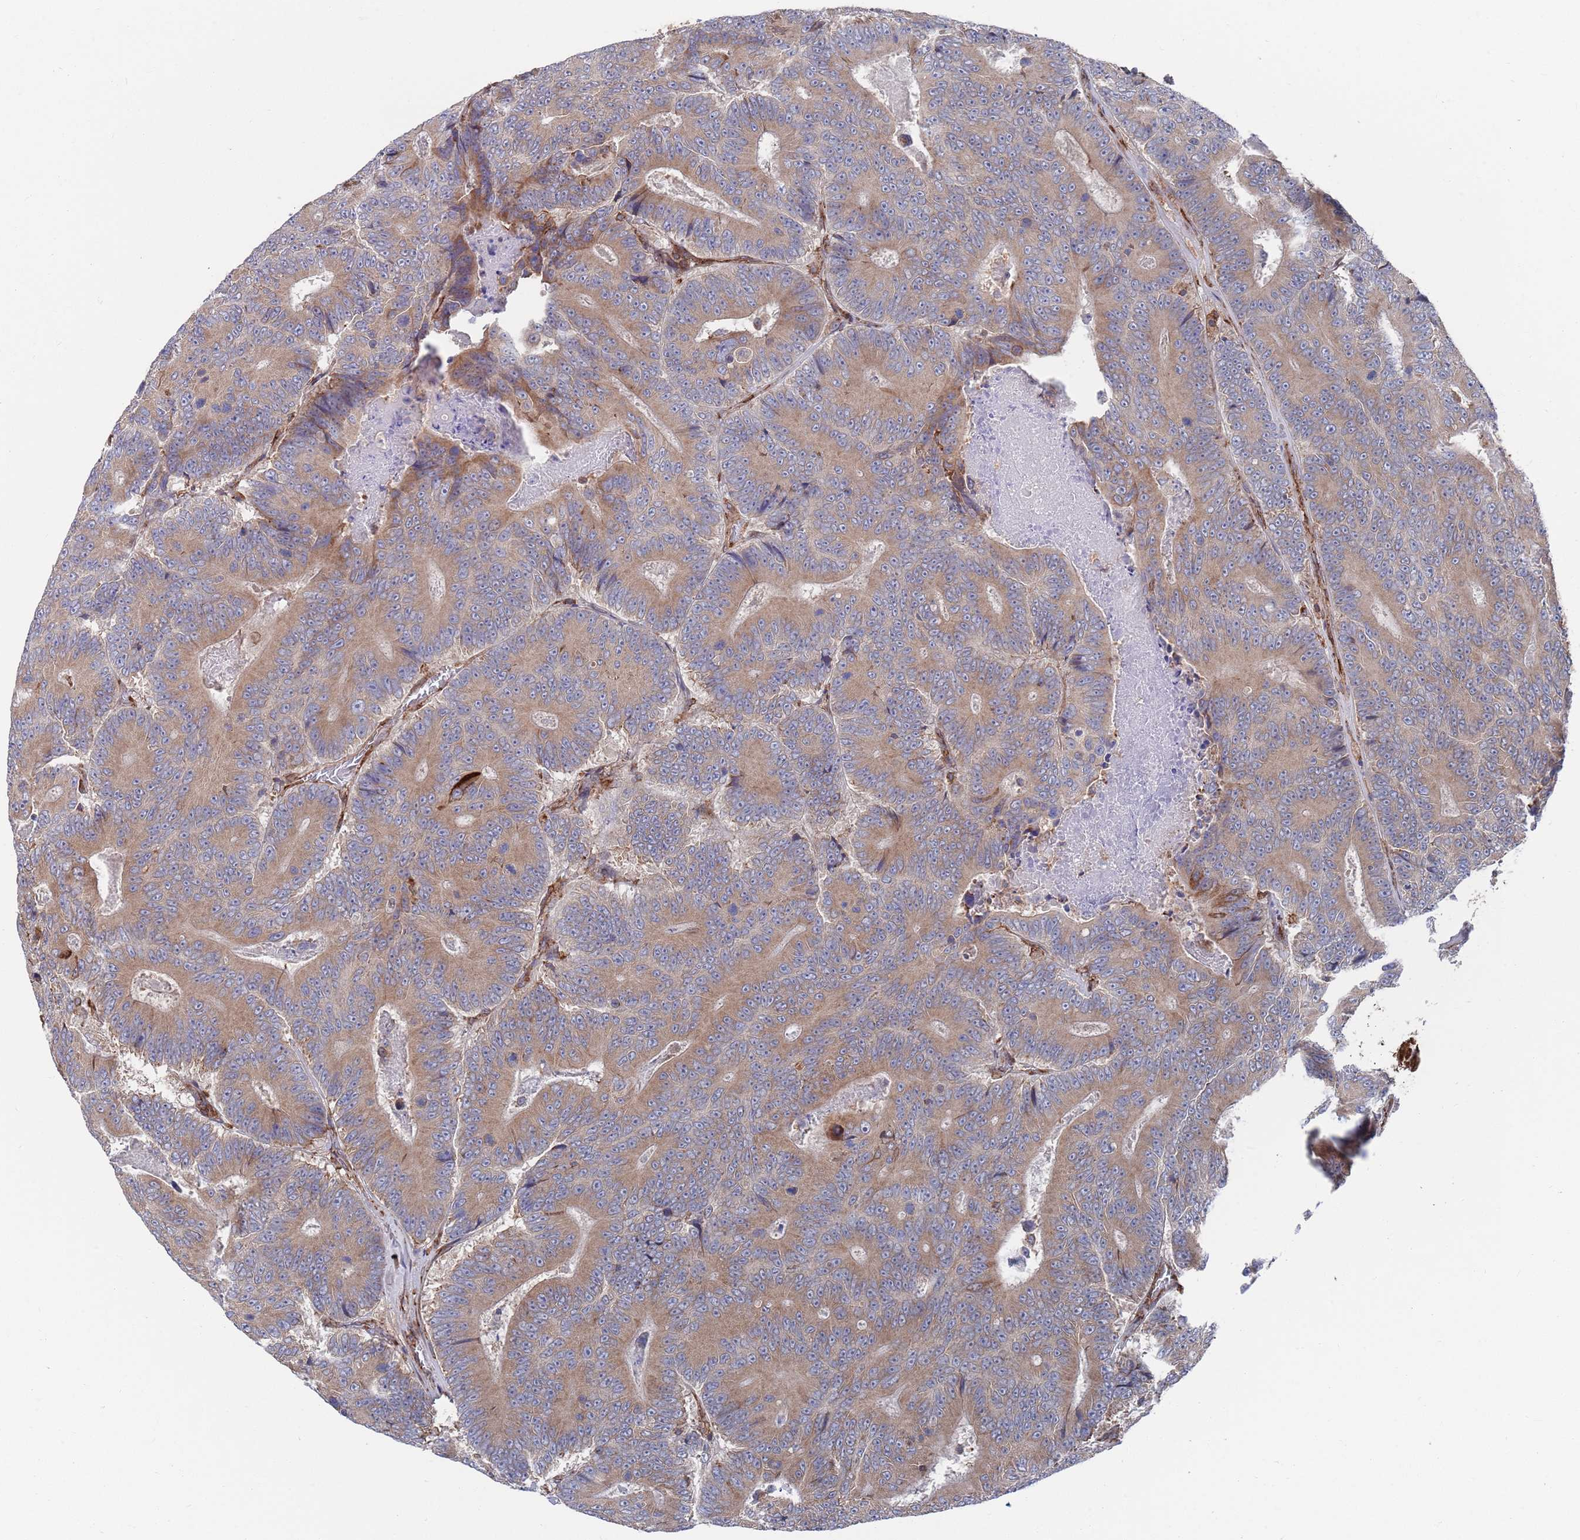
{"staining": {"intensity": "weak", "quantity": ">75%", "location": "cytoplasmic/membranous"}, "tissue": "colorectal cancer", "cell_type": "Tumor cells", "image_type": "cancer", "snomed": [{"axis": "morphology", "description": "Adenocarcinoma, NOS"}, {"axis": "topography", "description": "Colon"}], "caption": "Immunohistochemical staining of human colorectal adenocarcinoma exhibits low levels of weak cytoplasmic/membranous expression in about >75% of tumor cells.", "gene": "GID8", "patient": {"sex": "male", "age": 83}}